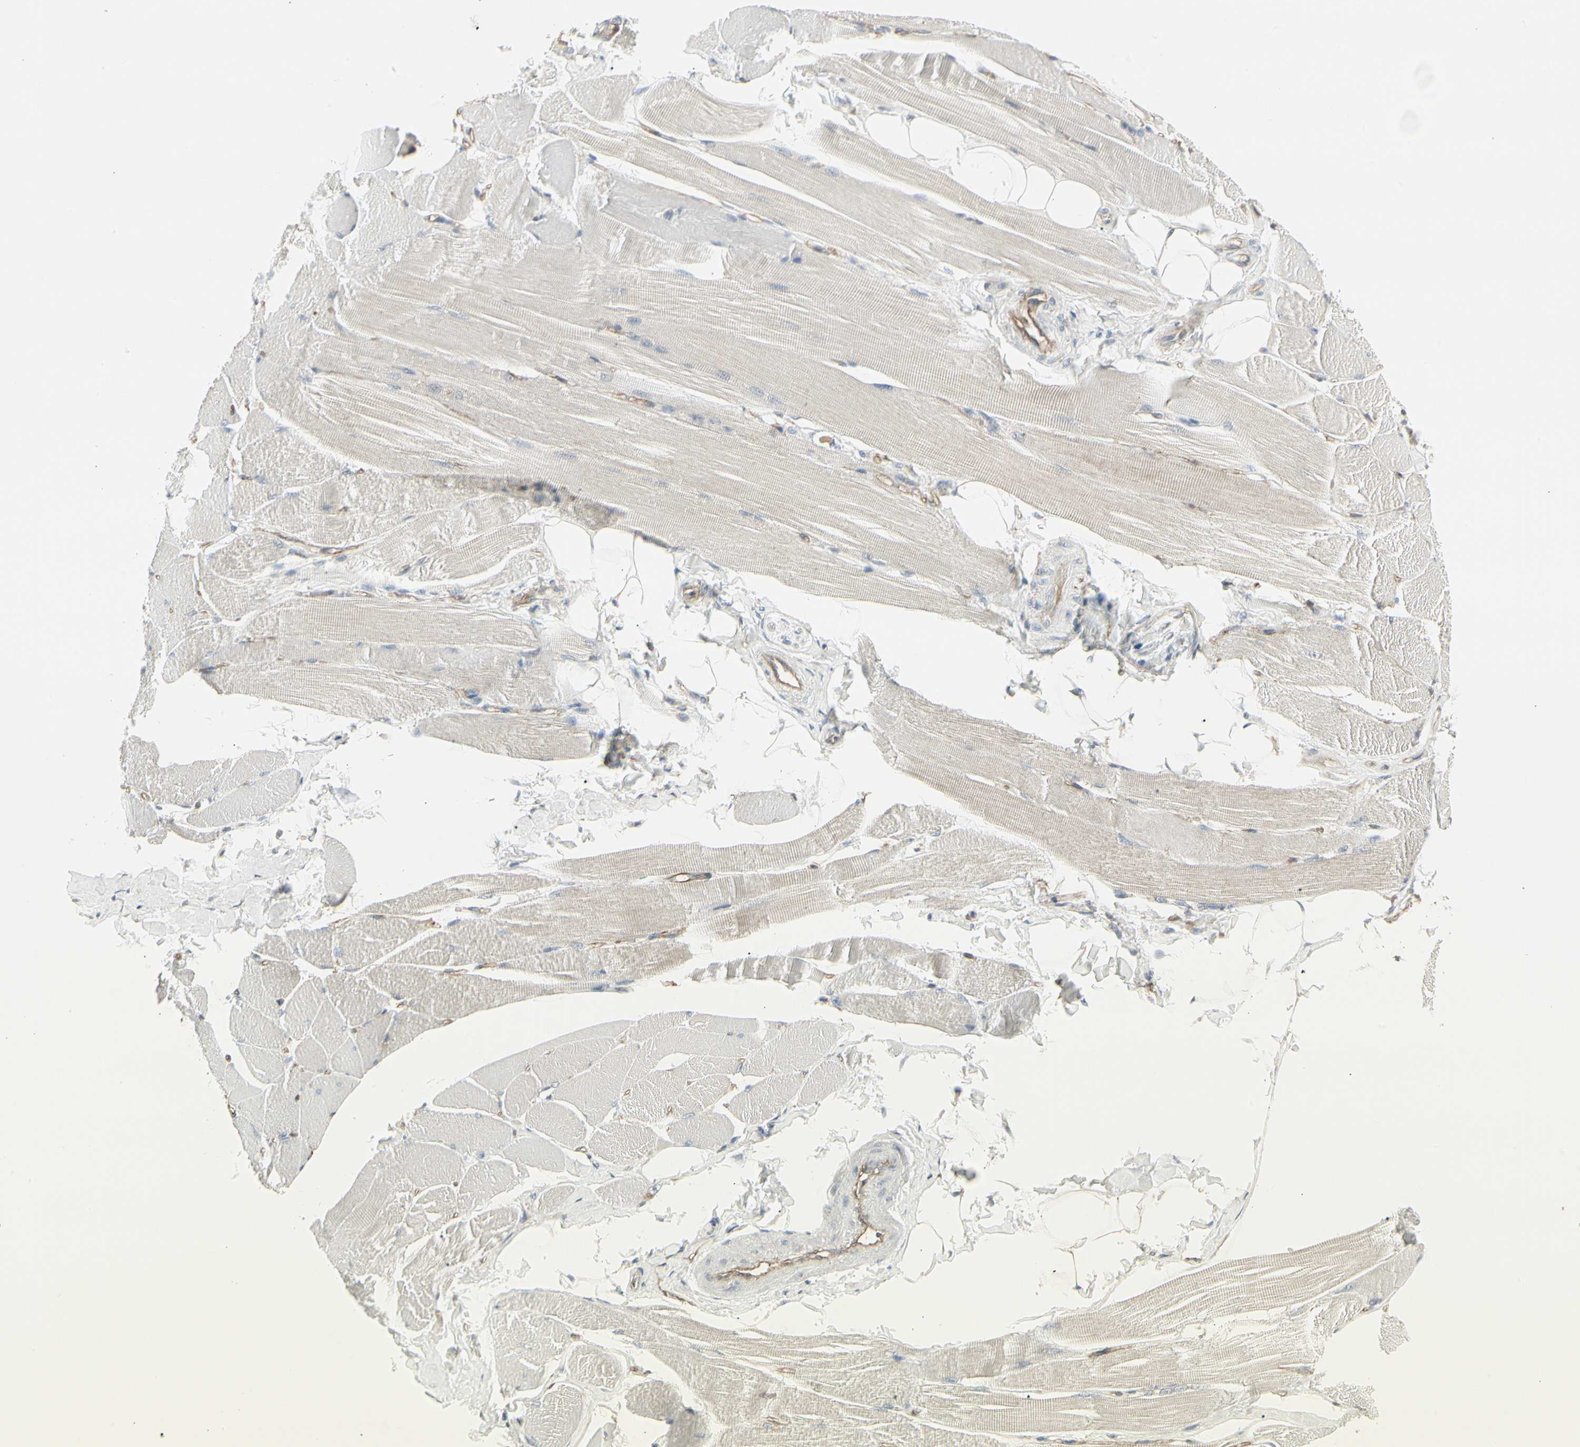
{"staining": {"intensity": "weak", "quantity": "<25%", "location": "cytoplasmic/membranous"}, "tissue": "skeletal muscle", "cell_type": "Myocytes", "image_type": "normal", "snomed": [{"axis": "morphology", "description": "Normal tissue, NOS"}, {"axis": "topography", "description": "Skeletal muscle"}, {"axis": "topography", "description": "Peripheral nerve tissue"}], "caption": "Immunohistochemistry of normal skeletal muscle demonstrates no expression in myocytes.", "gene": "ATP6V1B2", "patient": {"sex": "female", "age": 84}}